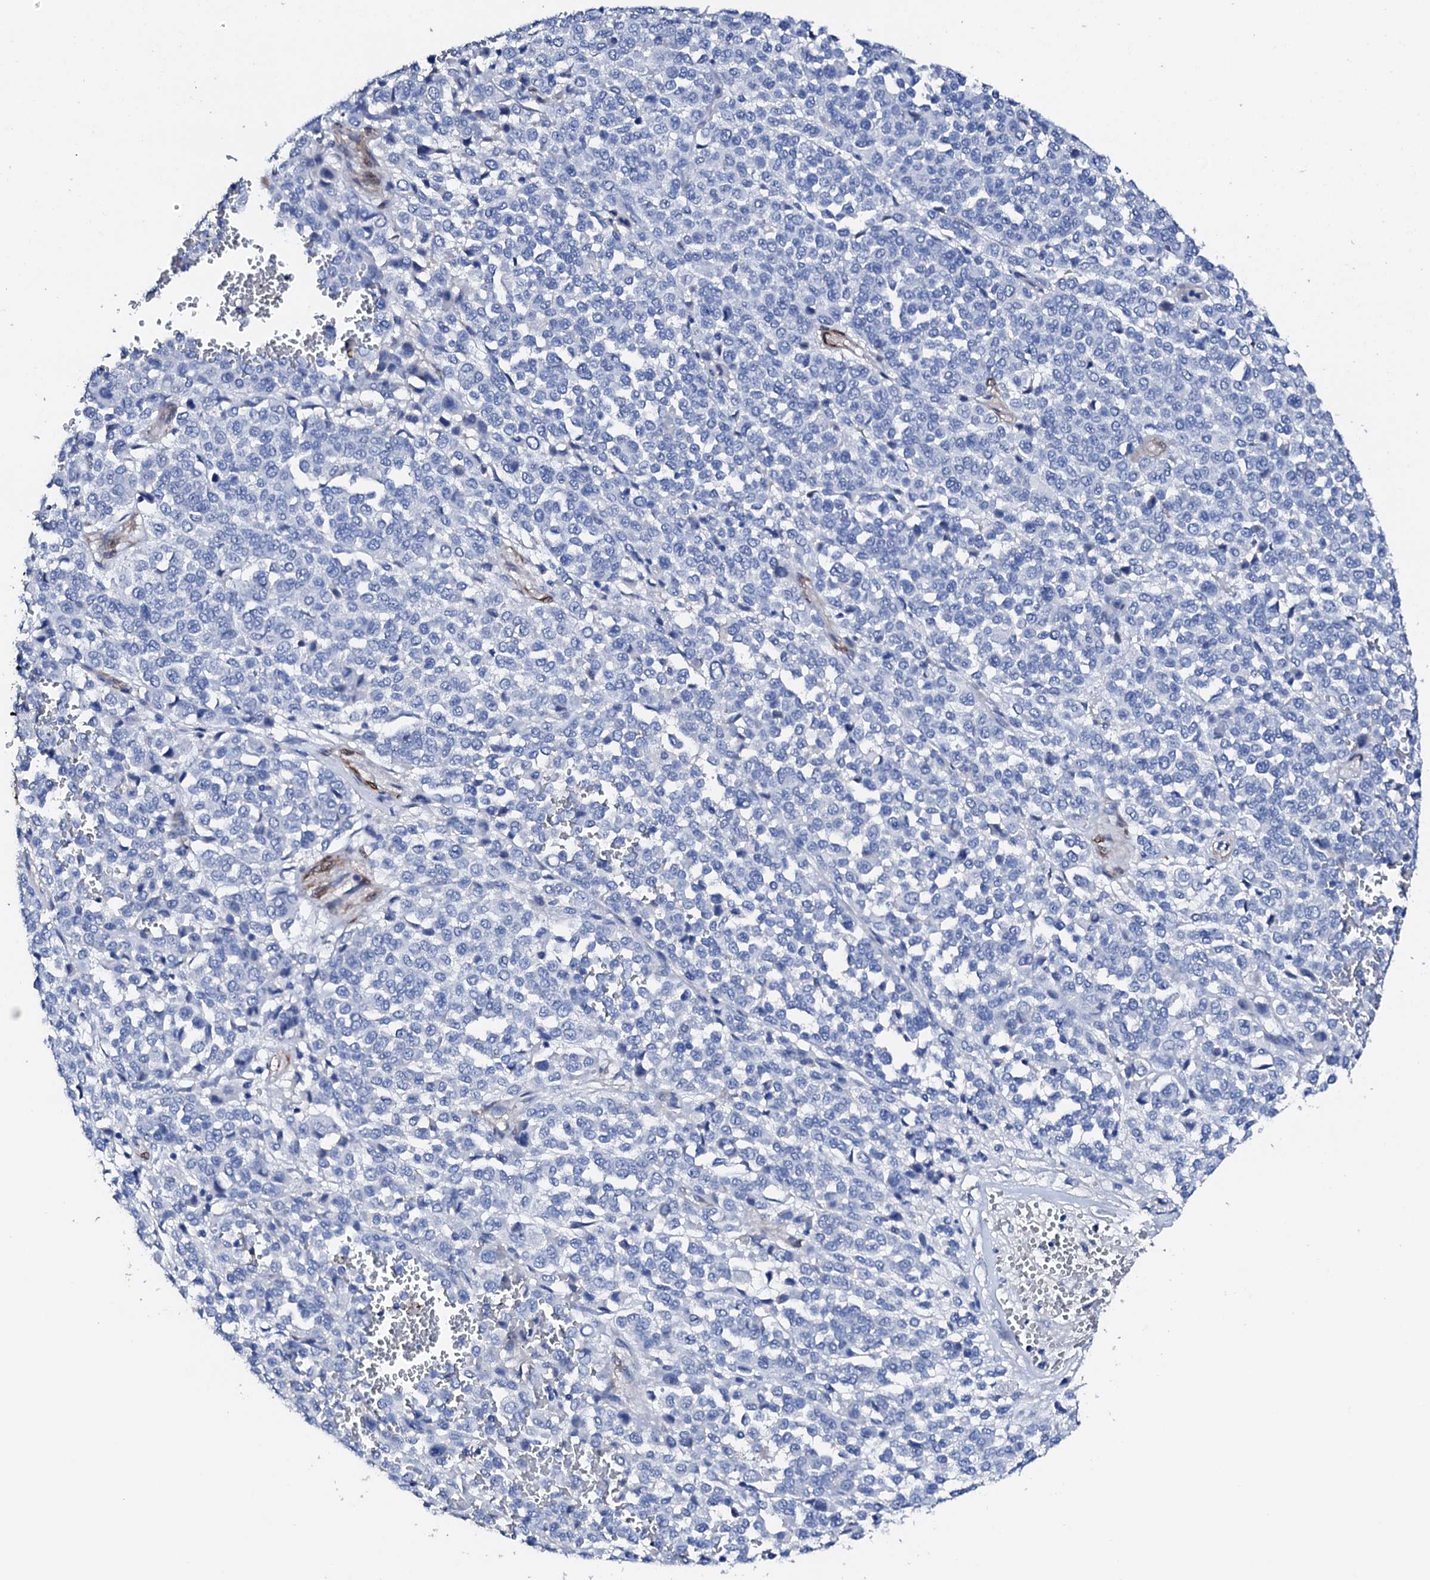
{"staining": {"intensity": "negative", "quantity": "none", "location": "none"}, "tissue": "melanoma", "cell_type": "Tumor cells", "image_type": "cancer", "snomed": [{"axis": "morphology", "description": "Malignant melanoma, Metastatic site"}, {"axis": "topography", "description": "Pancreas"}], "caption": "There is no significant expression in tumor cells of malignant melanoma (metastatic site).", "gene": "NRIP2", "patient": {"sex": "female", "age": 30}}